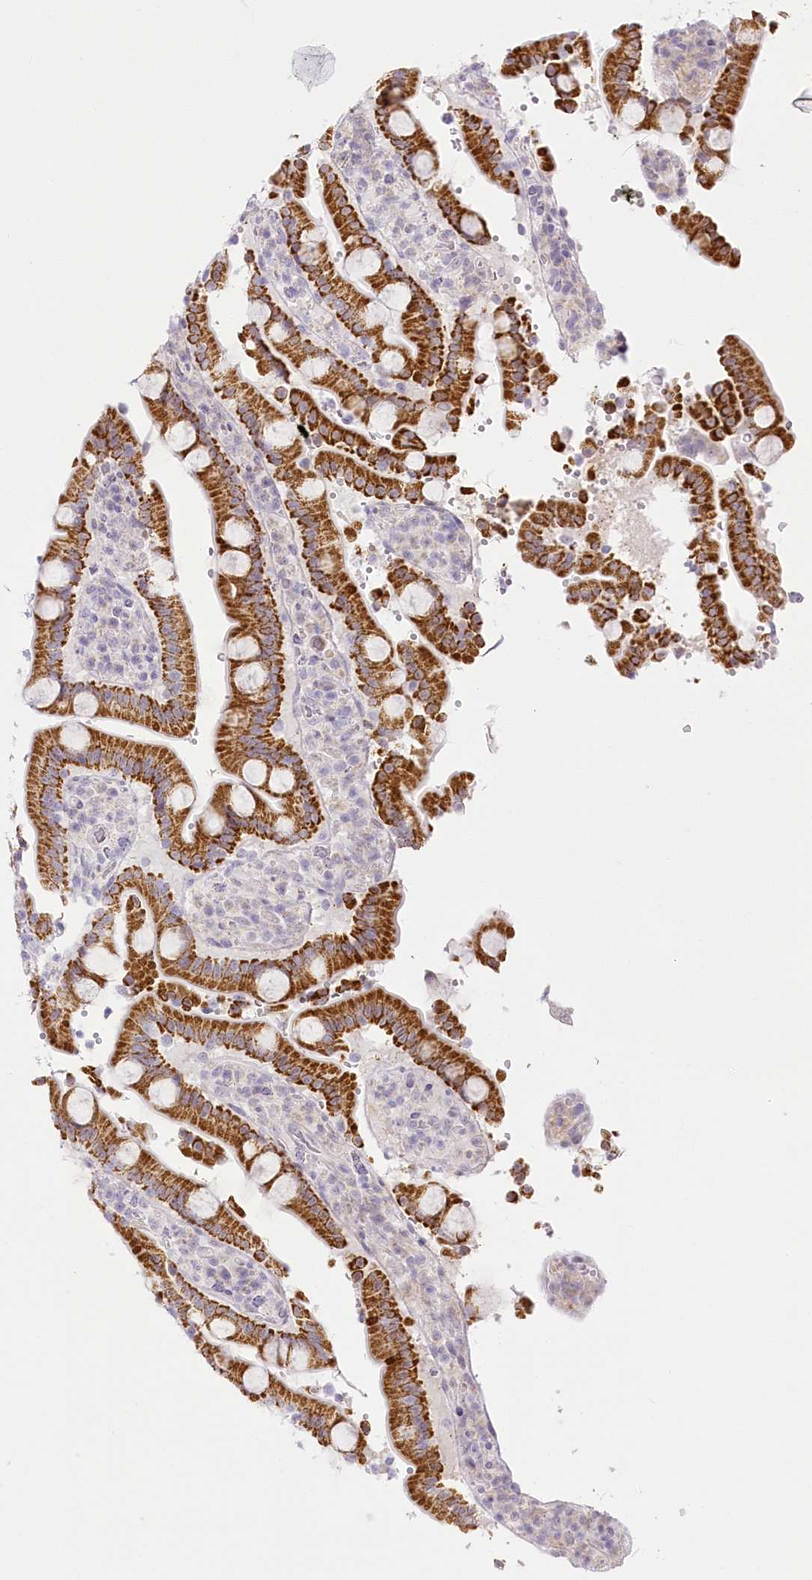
{"staining": {"intensity": "strong", "quantity": ">75%", "location": "cytoplasmic/membranous"}, "tissue": "duodenum", "cell_type": "Glandular cells", "image_type": "normal", "snomed": [{"axis": "morphology", "description": "Normal tissue, NOS"}, {"axis": "topography", "description": "Small intestine, NOS"}], "caption": "A brown stain labels strong cytoplasmic/membranous staining of a protein in glandular cells of normal duodenum. (IHC, brightfield microscopy, high magnification).", "gene": "CCDC30", "patient": {"sex": "female", "age": 71}}